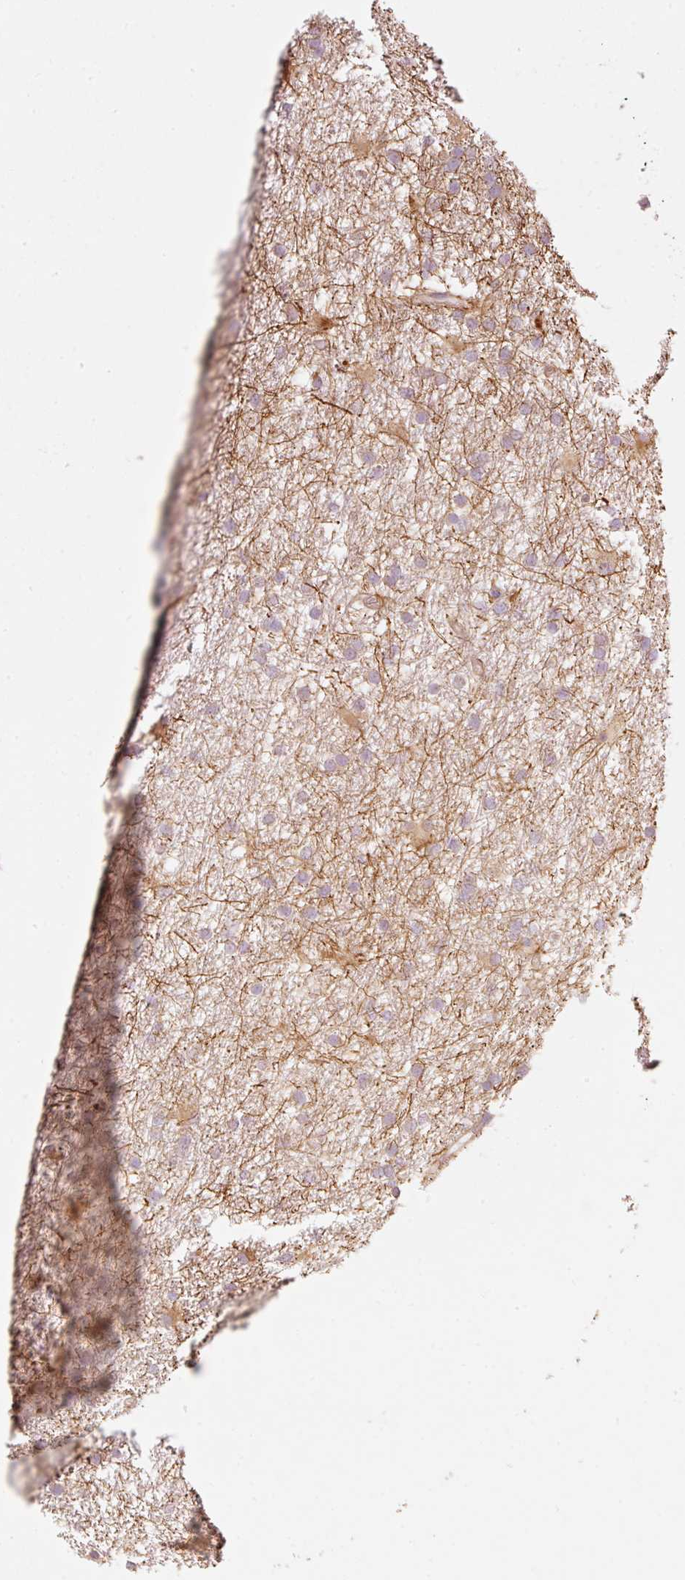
{"staining": {"intensity": "weak", "quantity": "25%-75%", "location": "cytoplasmic/membranous"}, "tissue": "glioma", "cell_type": "Tumor cells", "image_type": "cancer", "snomed": [{"axis": "morphology", "description": "Glioma, malignant, High grade"}, {"axis": "topography", "description": "Brain"}], "caption": "Immunohistochemical staining of human malignant glioma (high-grade) exhibits low levels of weak cytoplasmic/membranous positivity in about 25%-75% of tumor cells. (Stains: DAB in brown, nuclei in blue, Microscopy: brightfield microscopy at high magnification).", "gene": "MAP10", "patient": {"sex": "male", "age": 77}}